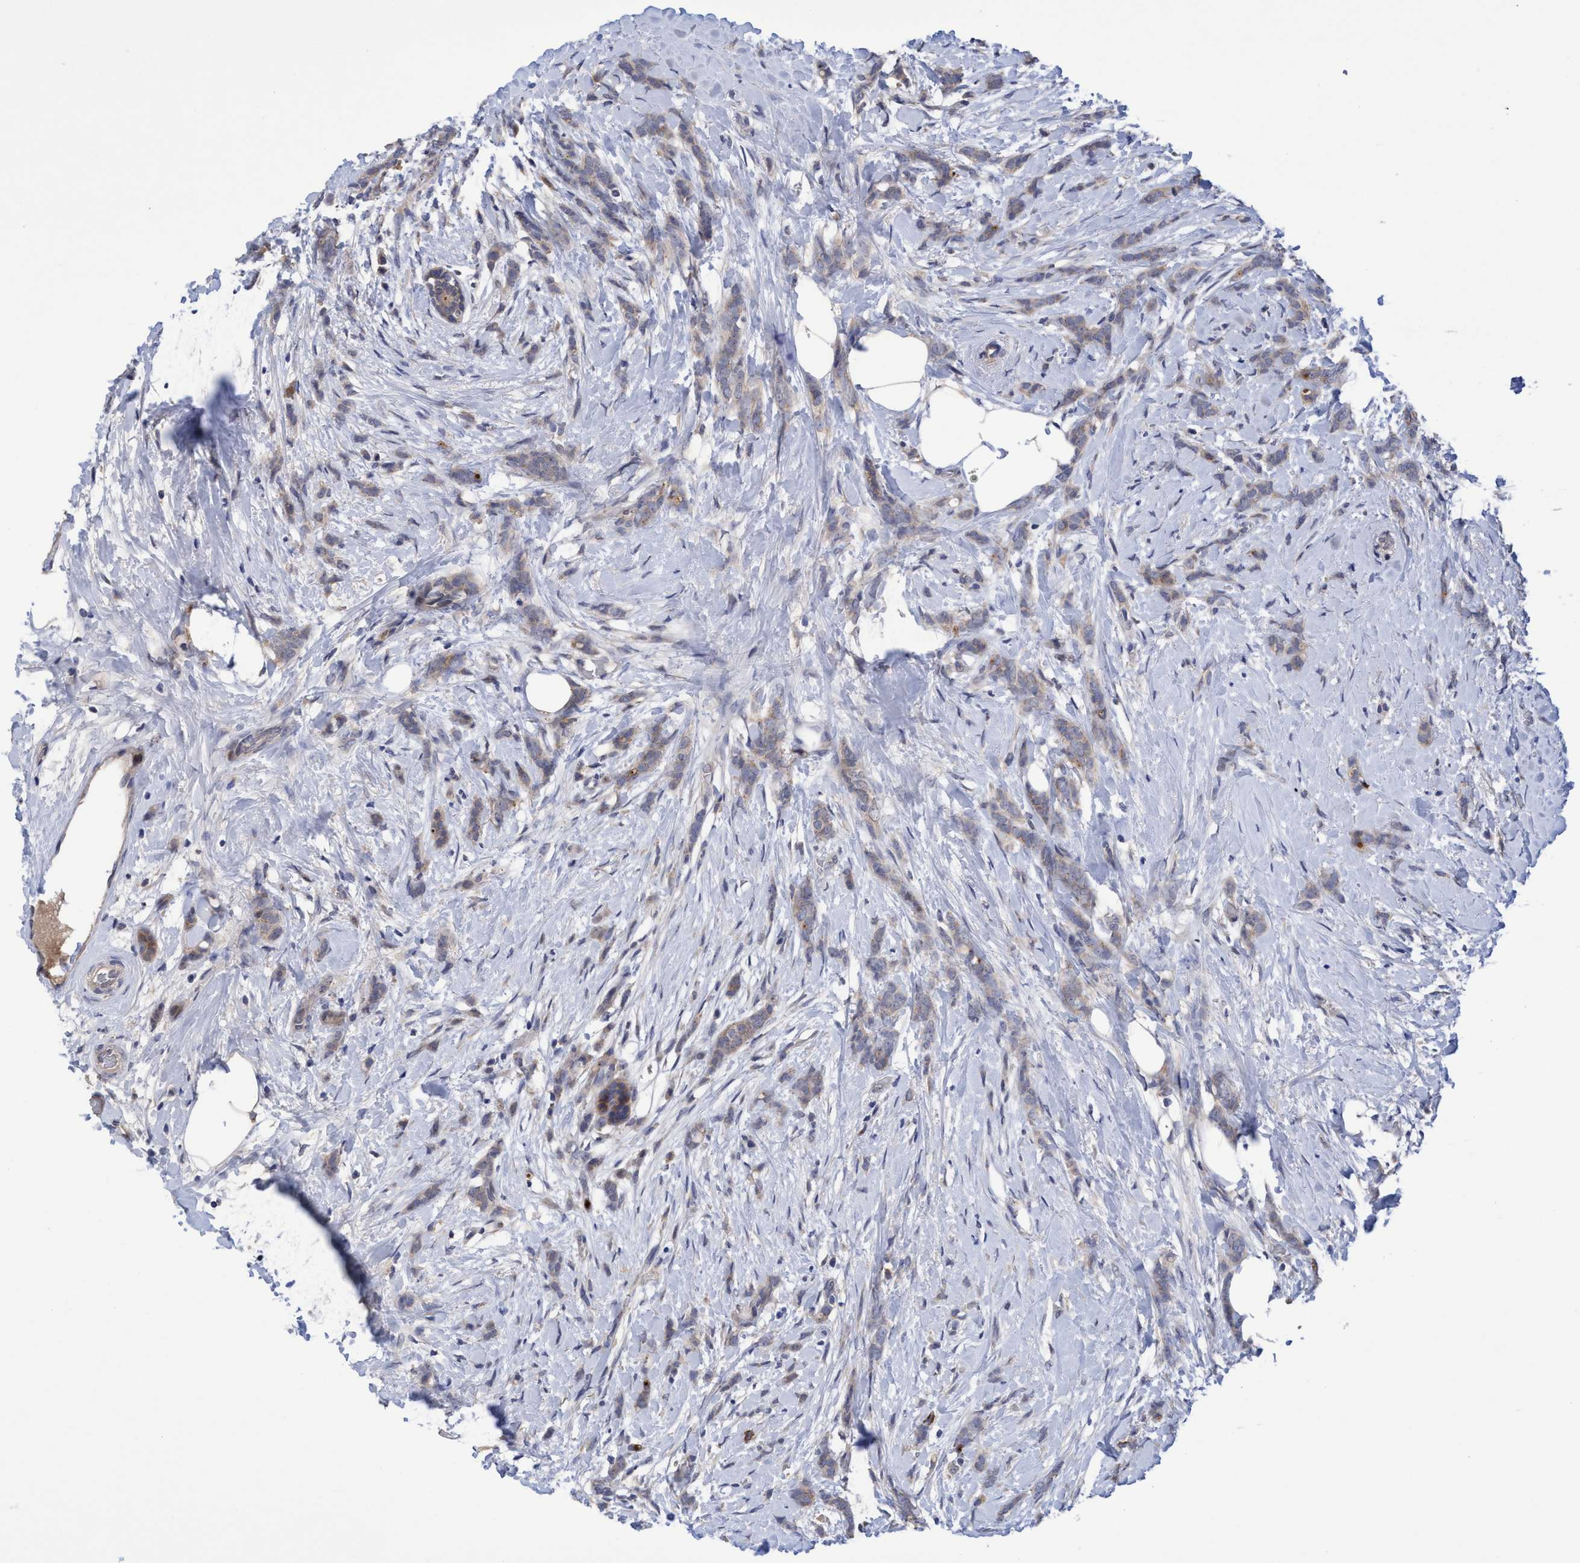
{"staining": {"intensity": "moderate", "quantity": ">75%", "location": "cytoplasmic/membranous"}, "tissue": "breast cancer", "cell_type": "Tumor cells", "image_type": "cancer", "snomed": [{"axis": "morphology", "description": "Lobular carcinoma, in situ"}, {"axis": "morphology", "description": "Lobular carcinoma"}, {"axis": "topography", "description": "Breast"}], "caption": "Breast cancer stained with a brown dye reveals moderate cytoplasmic/membranous positive expression in approximately >75% of tumor cells.", "gene": "SEMA4D", "patient": {"sex": "female", "age": 41}}